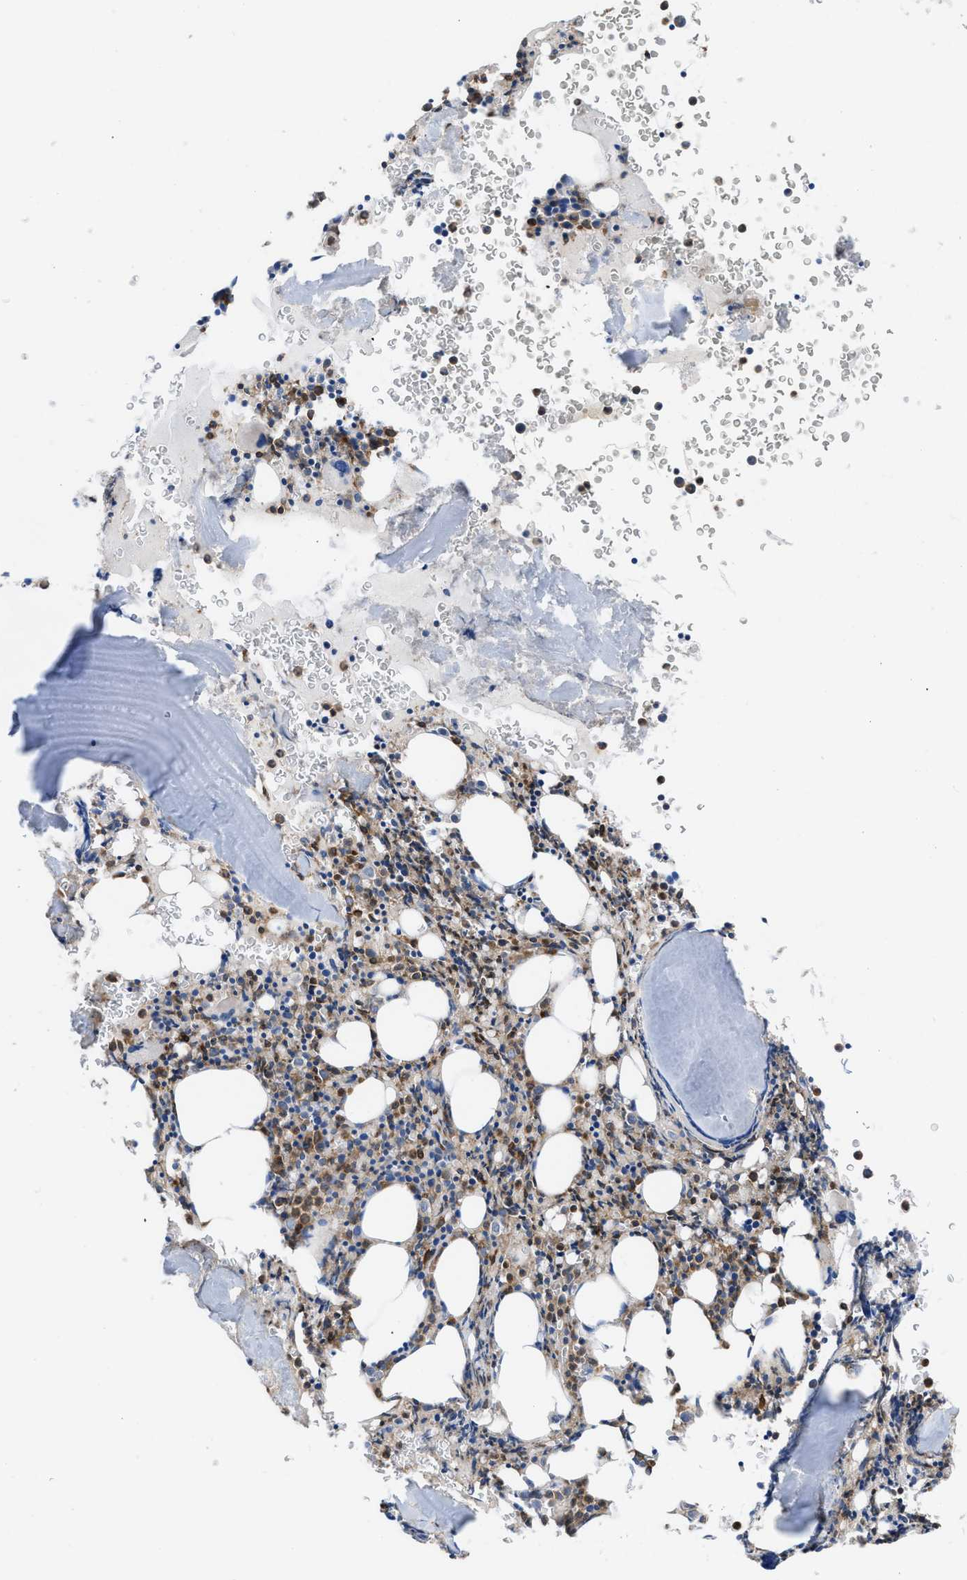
{"staining": {"intensity": "moderate", "quantity": "<25%", "location": "cytoplasmic/membranous"}, "tissue": "bone marrow", "cell_type": "Hematopoietic cells", "image_type": "normal", "snomed": [{"axis": "morphology", "description": "Normal tissue, NOS"}, {"axis": "morphology", "description": "Inflammation, NOS"}, {"axis": "topography", "description": "Bone marrow"}], "caption": "The image displays immunohistochemical staining of unremarkable bone marrow. There is moderate cytoplasmic/membranous expression is appreciated in approximately <25% of hematopoietic cells.", "gene": "GPAT4", "patient": {"sex": "male", "age": 37}}